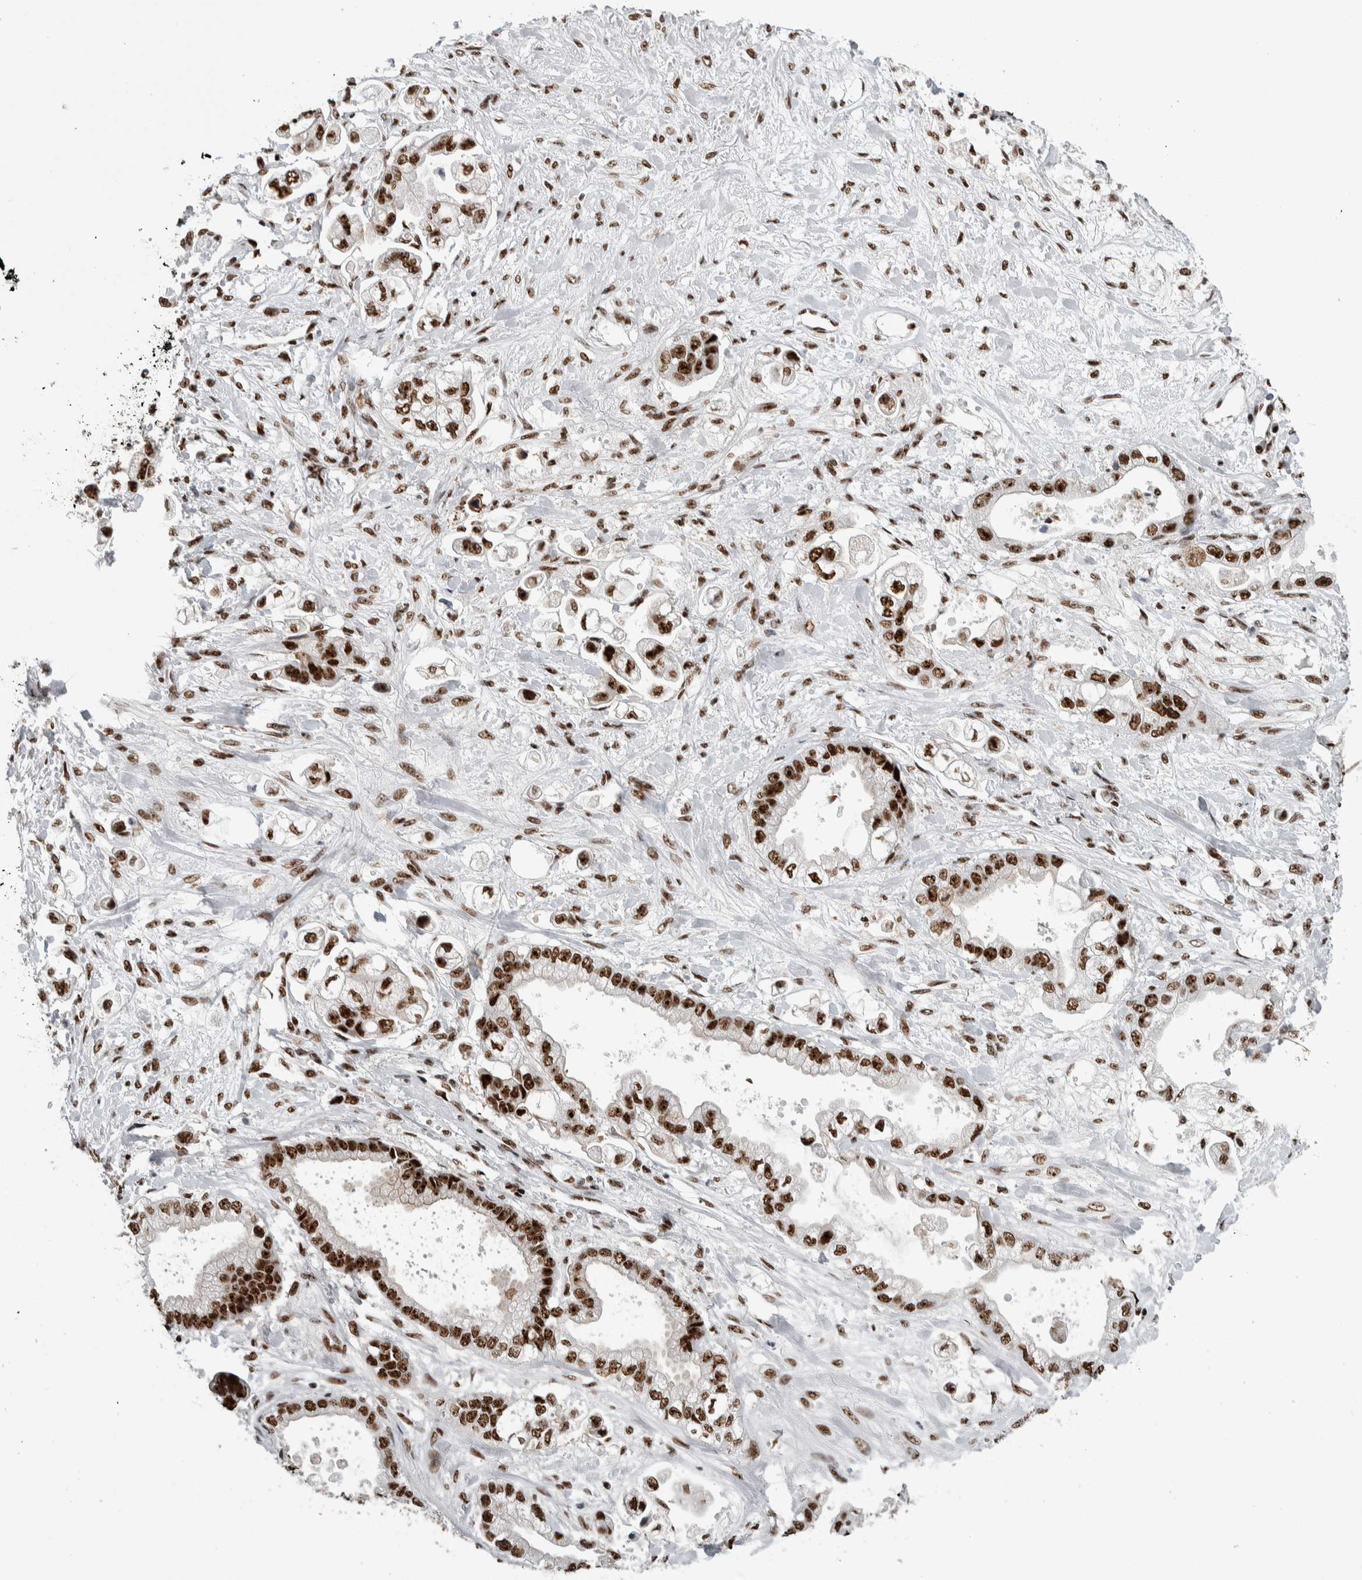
{"staining": {"intensity": "strong", "quantity": ">75%", "location": "nuclear"}, "tissue": "stomach cancer", "cell_type": "Tumor cells", "image_type": "cancer", "snomed": [{"axis": "morphology", "description": "Adenocarcinoma, NOS"}, {"axis": "topography", "description": "Stomach"}], "caption": "Brown immunohistochemical staining in stomach cancer demonstrates strong nuclear expression in about >75% of tumor cells.", "gene": "NCL", "patient": {"sex": "male", "age": 62}}